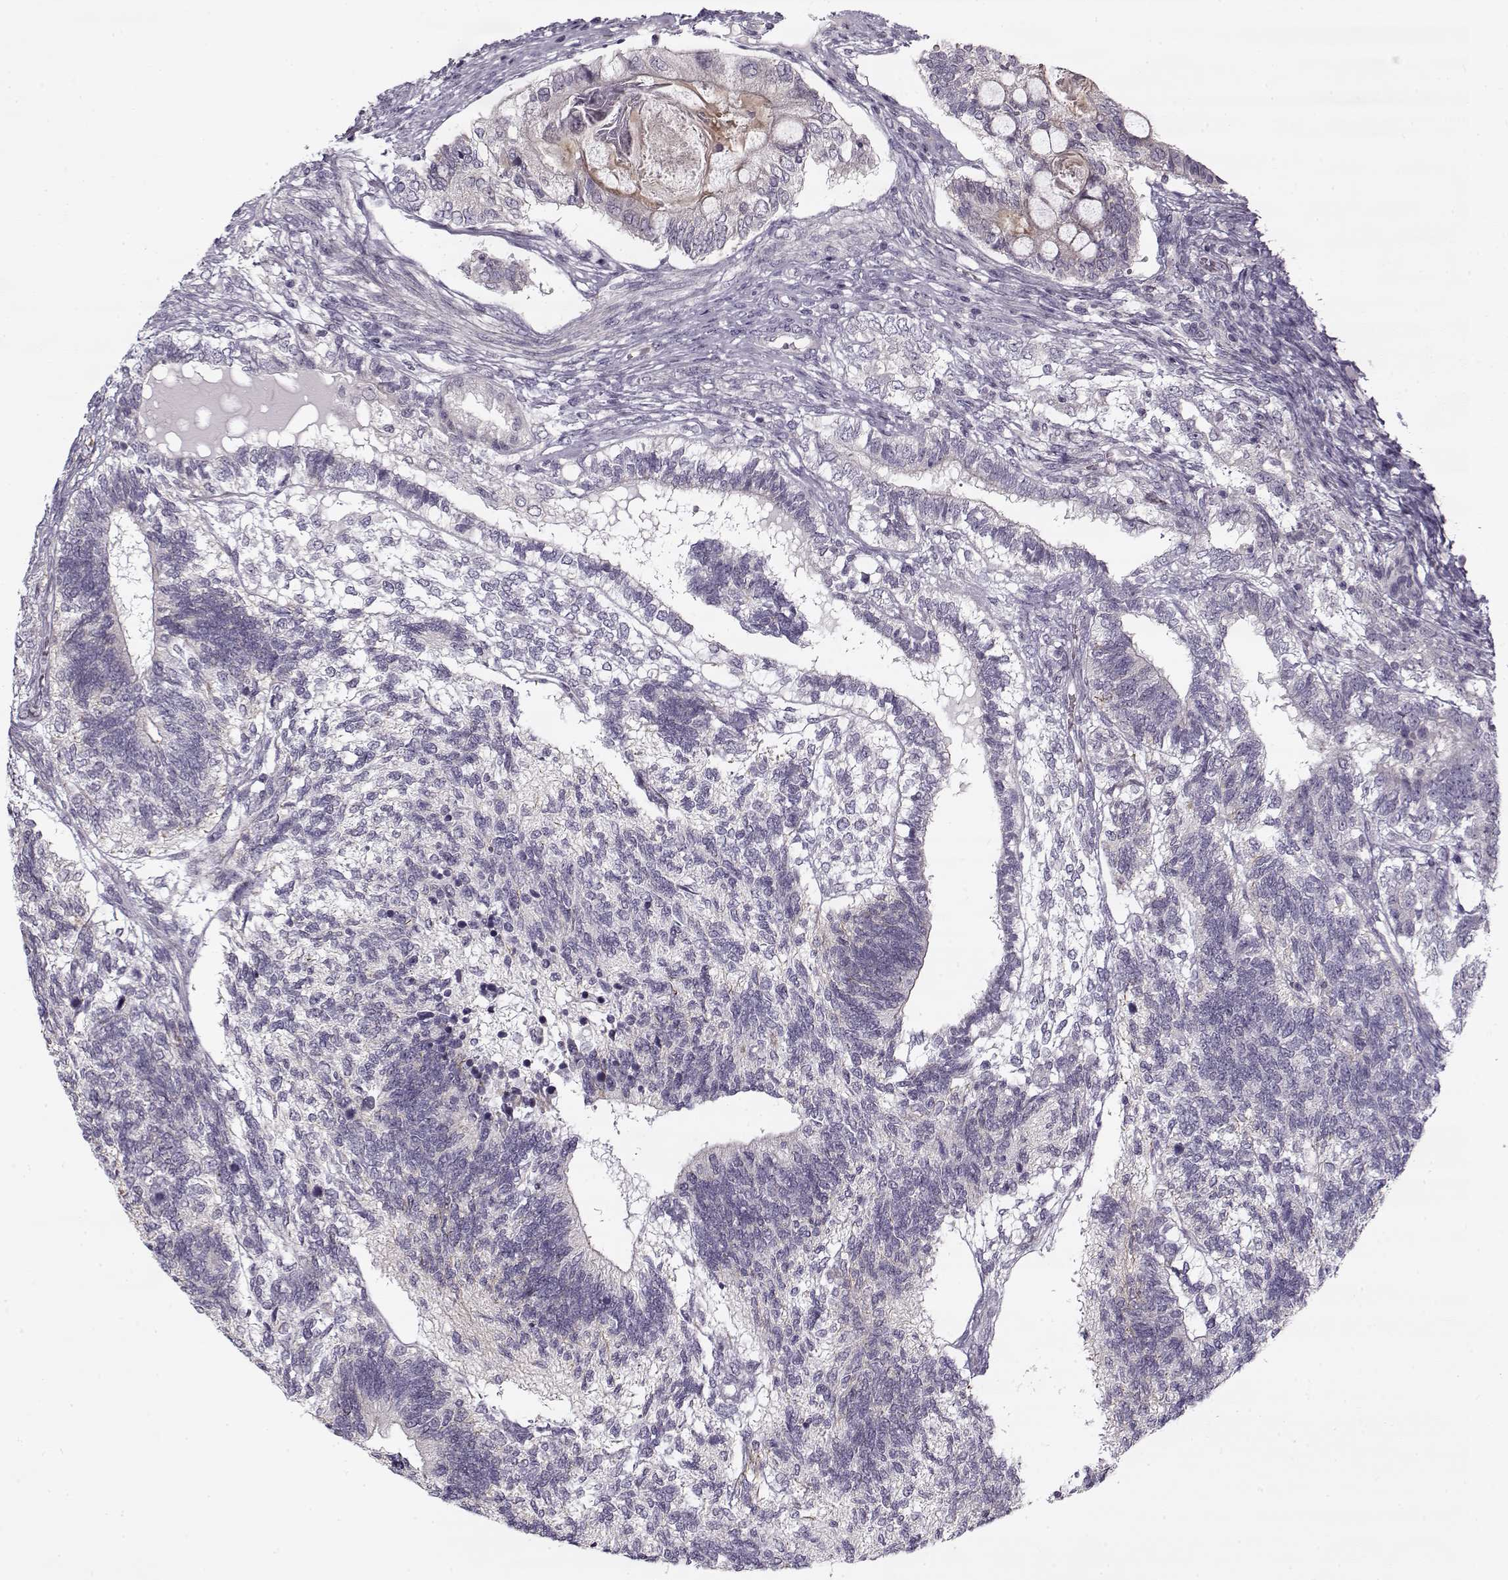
{"staining": {"intensity": "negative", "quantity": "none", "location": "none"}, "tissue": "testis cancer", "cell_type": "Tumor cells", "image_type": "cancer", "snomed": [{"axis": "morphology", "description": "Seminoma, NOS"}, {"axis": "morphology", "description": "Carcinoma, Embryonal, NOS"}, {"axis": "topography", "description": "Testis"}], "caption": "DAB immunohistochemical staining of testis cancer demonstrates no significant expression in tumor cells.", "gene": "PNMT", "patient": {"sex": "male", "age": 41}}